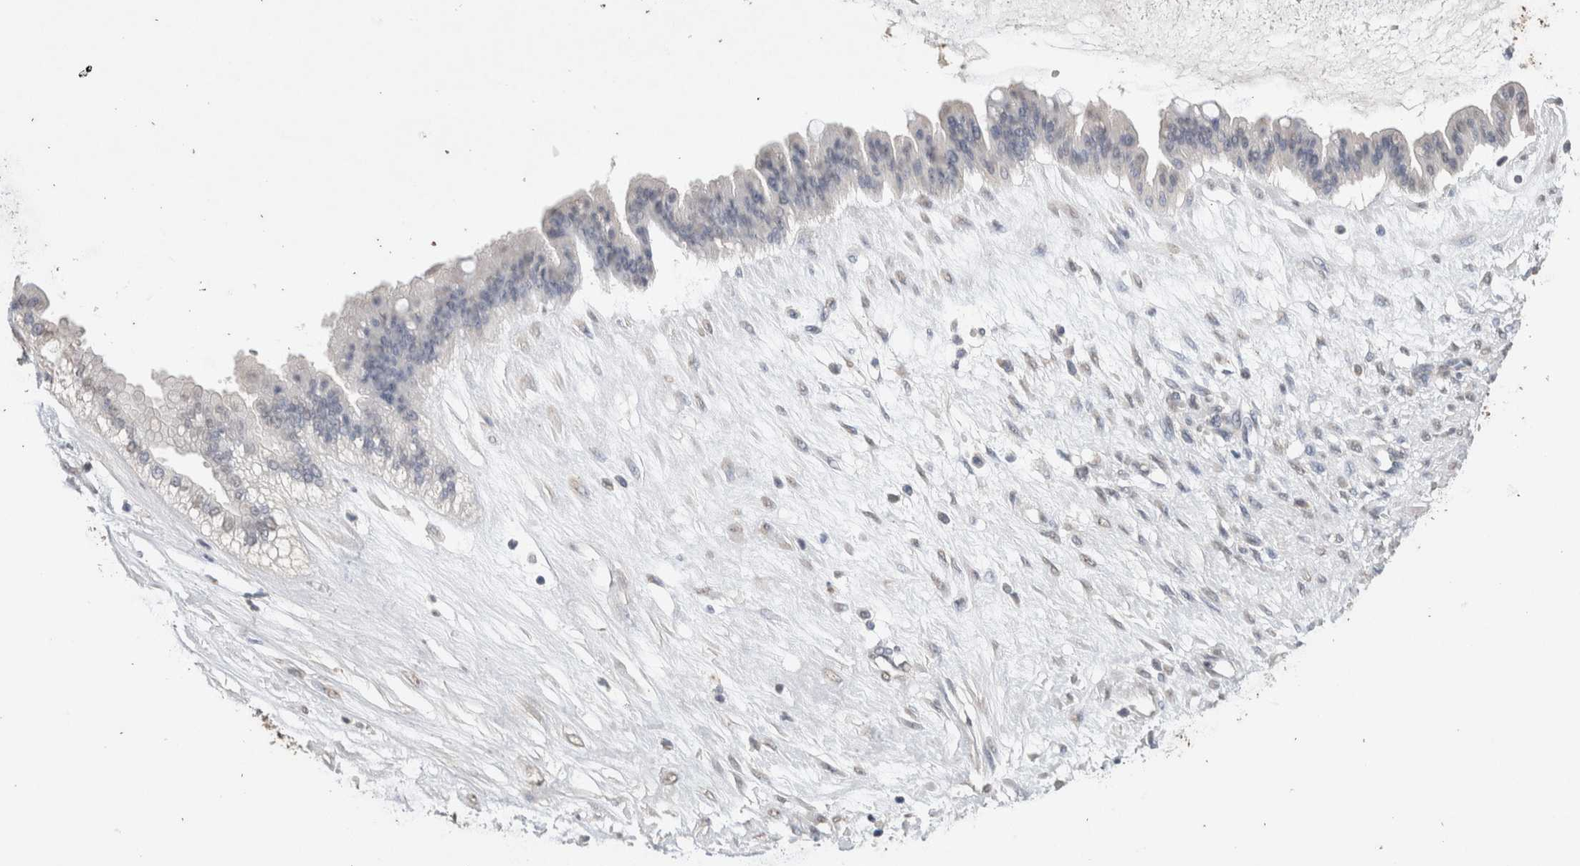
{"staining": {"intensity": "negative", "quantity": "none", "location": "none"}, "tissue": "ovarian cancer", "cell_type": "Tumor cells", "image_type": "cancer", "snomed": [{"axis": "morphology", "description": "Cystadenocarcinoma, mucinous, NOS"}, {"axis": "topography", "description": "Ovary"}], "caption": "Mucinous cystadenocarcinoma (ovarian) stained for a protein using immunohistochemistry demonstrates no positivity tumor cells.", "gene": "LGALS2", "patient": {"sex": "female", "age": 73}}